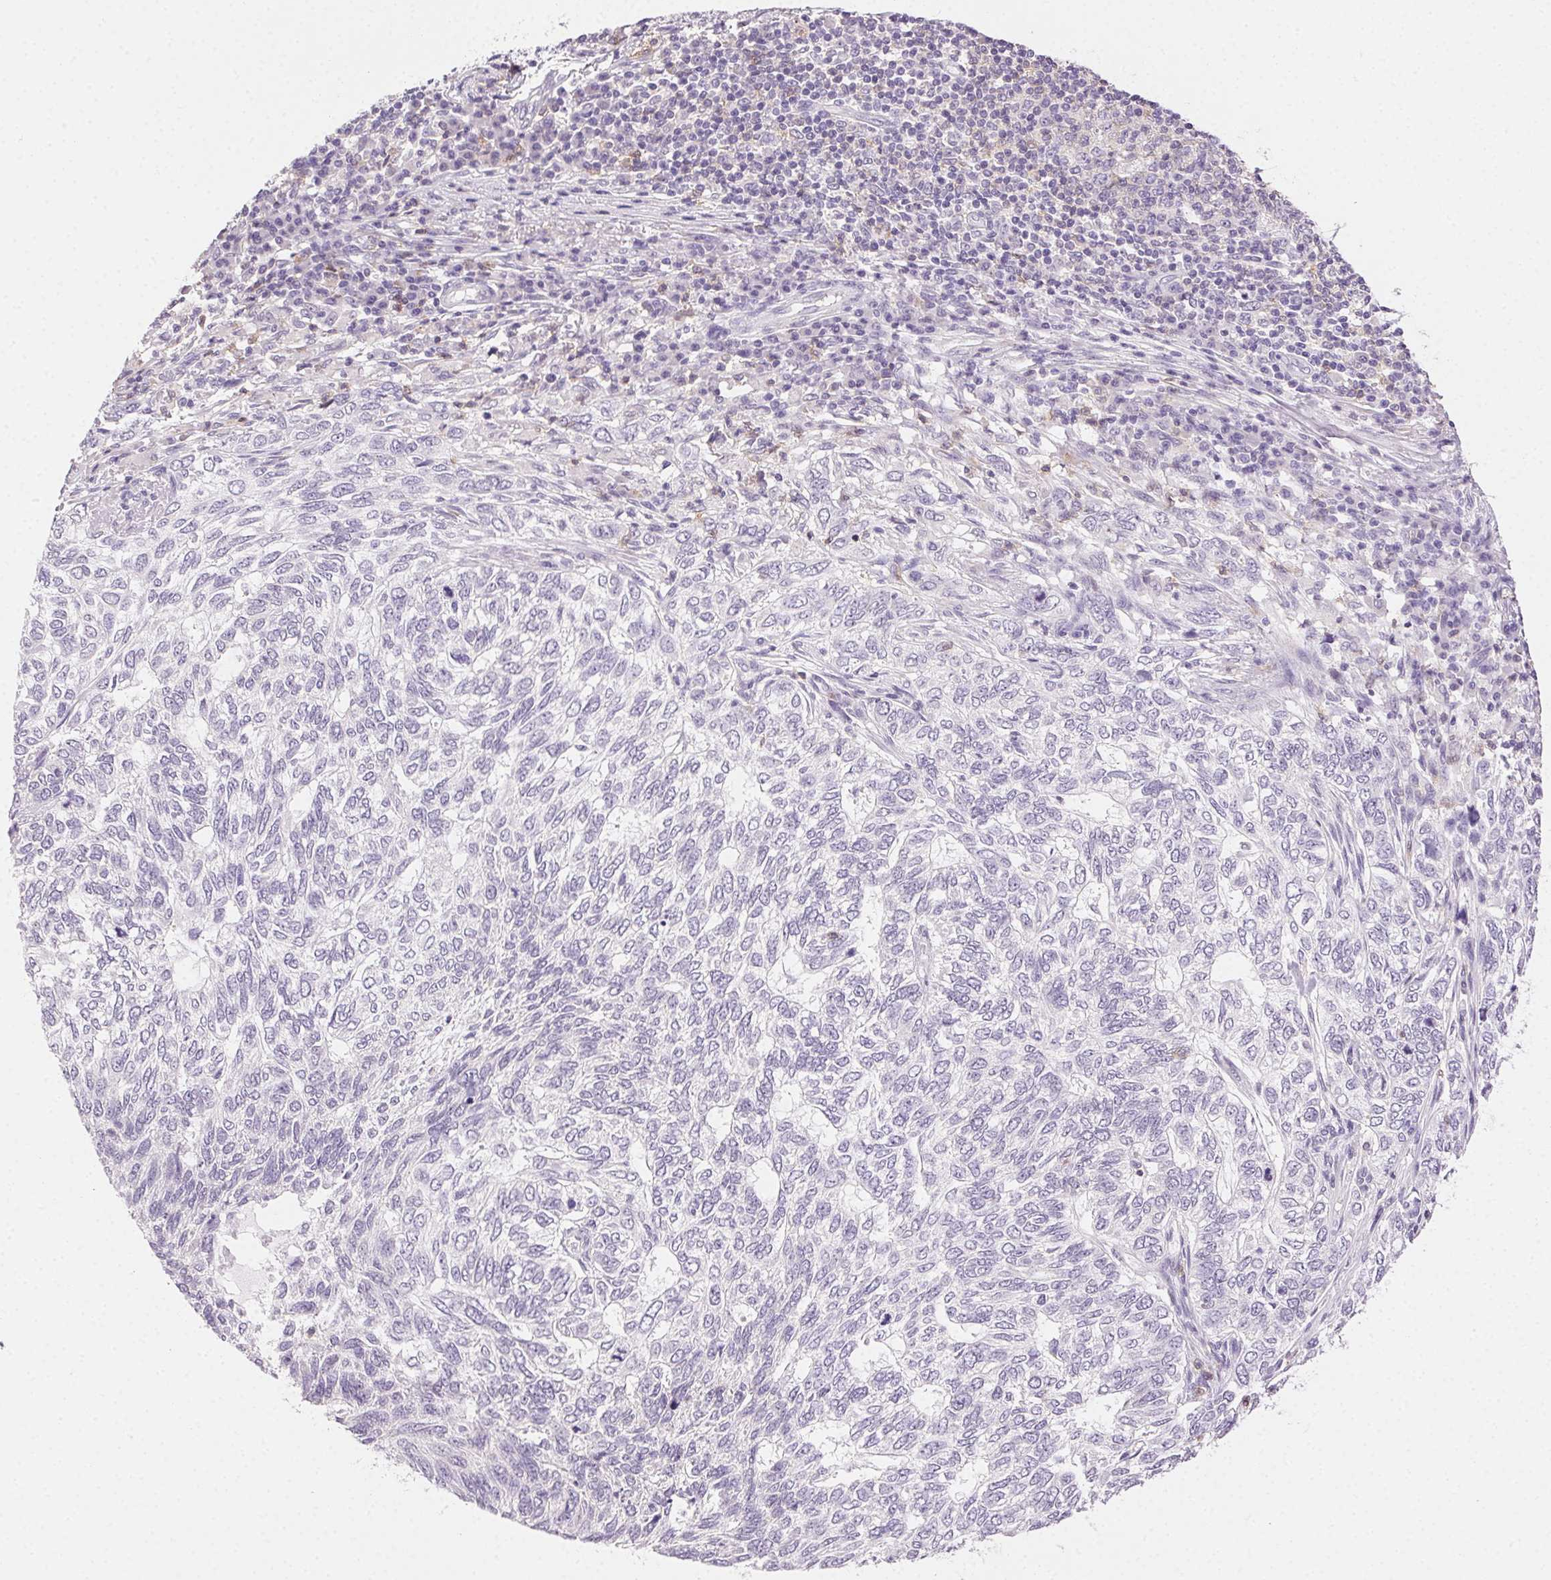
{"staining": {"intensity": "negative", "quantity": "none", "location": "none"}, "tissue": "skin cancer", "cell_type": "Tumor cells", "image_type": "cancer", "snomed": [{"axis": "morphology", "description": "Basal cell carcinoma"}, {"axis": "topography", "description": "Skin"}], "caption": "Basal cell carcinoma (skin) was stained to show a protein in brown. There is no significant positivity in tumor cells.", "gene": "AKAP5", "patient": {"sex": "female", "age": 65}}